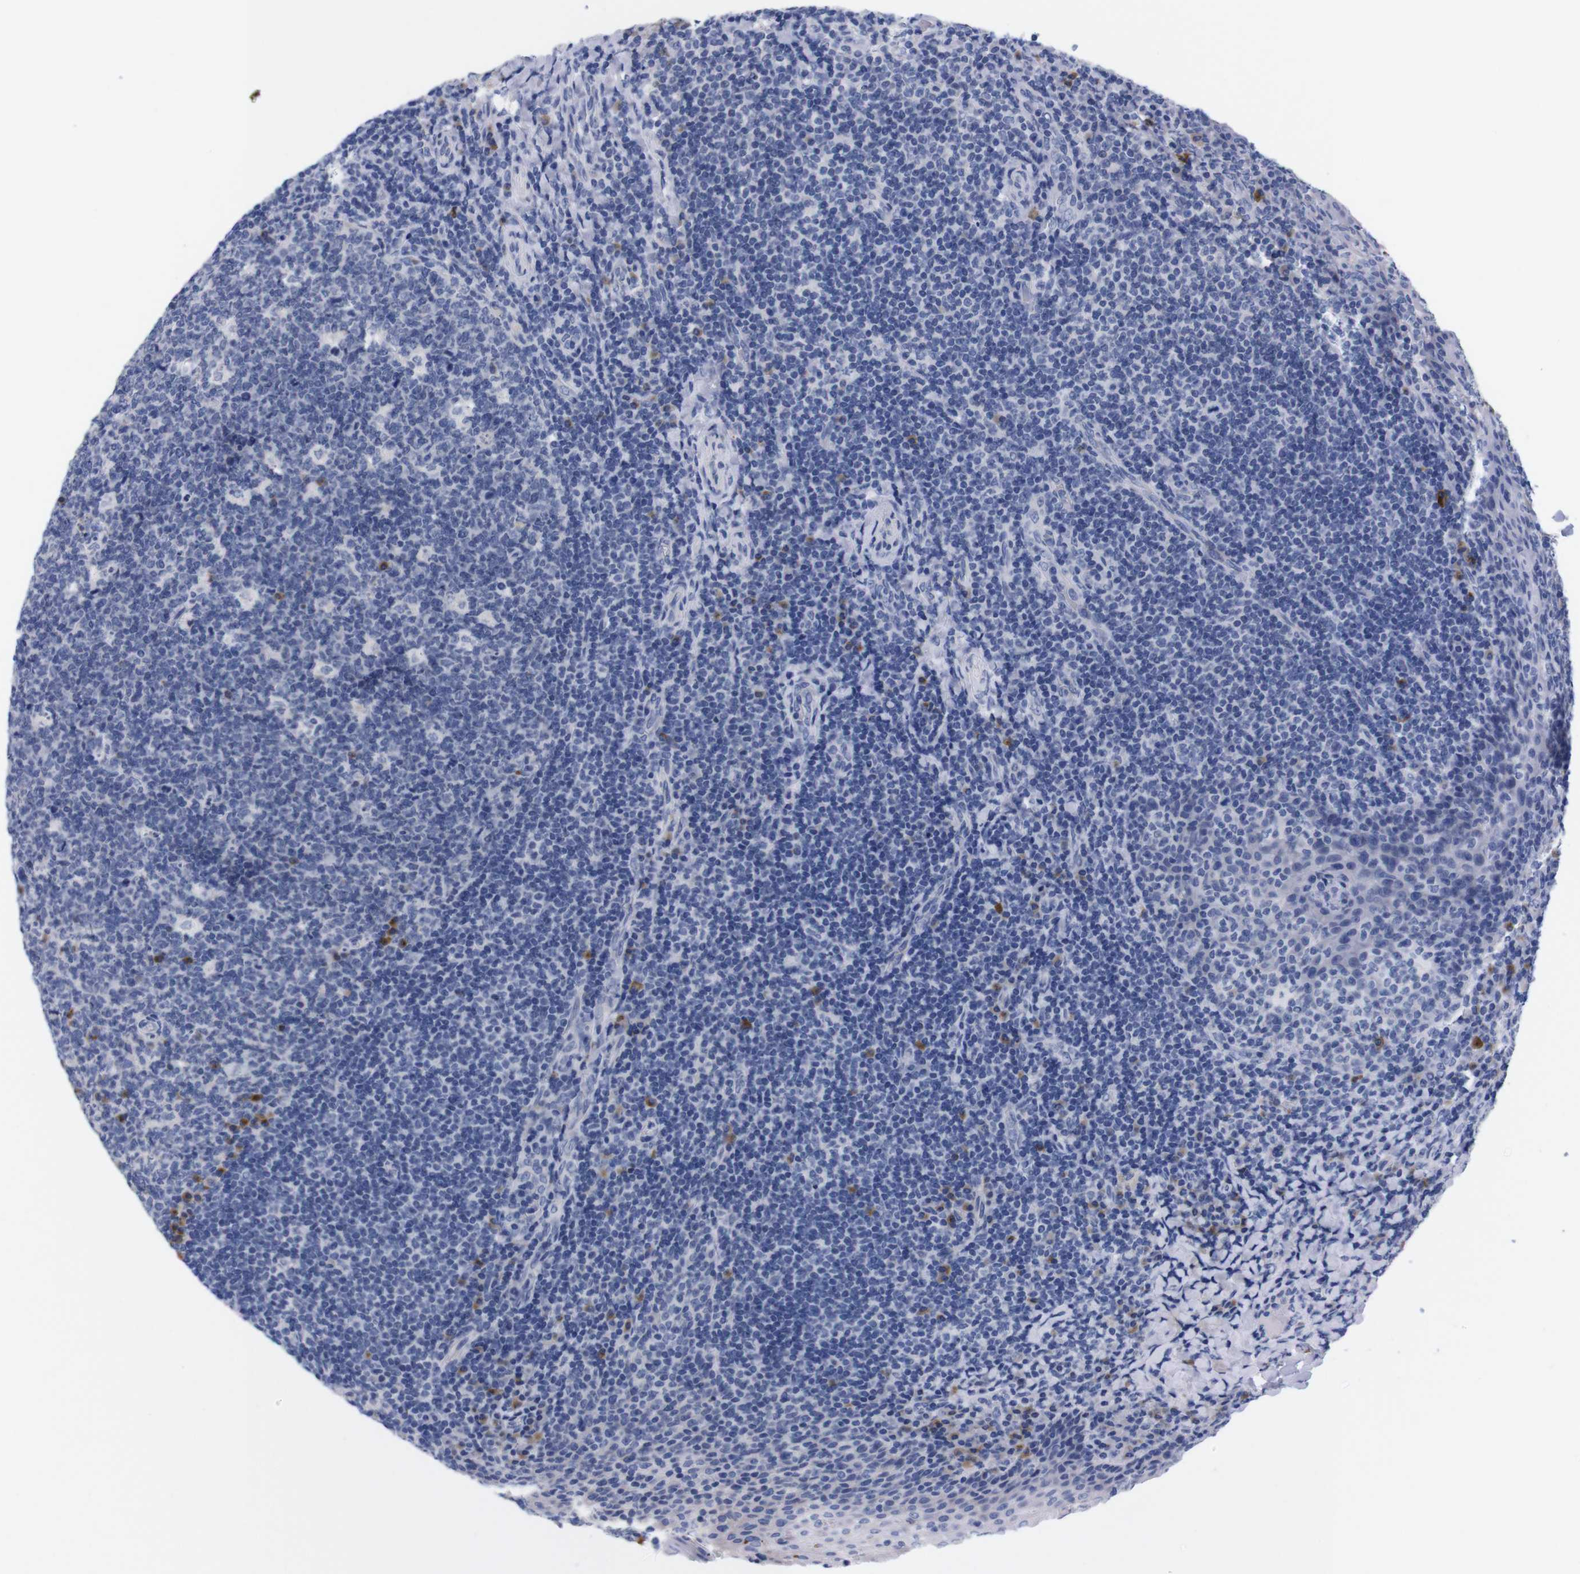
{"staining": {"intensity": "negative", "quantity": "none", "location": "none"}, "tissue": "tonsil", "cell_type": "Germinal center cells", "image_type": "normal", "snomed": [{"axis": "morphology", "description": "Normal tissue, NOS"}, {"axis": "topography", "description": "Tonsil"}], "caption": "This is an immunohistochemistry micrograph of benign human tonsil. There is no expression in germinal center cells.", "gene": "FAM210A", "patient": {"sex": "male", "age": 17}}